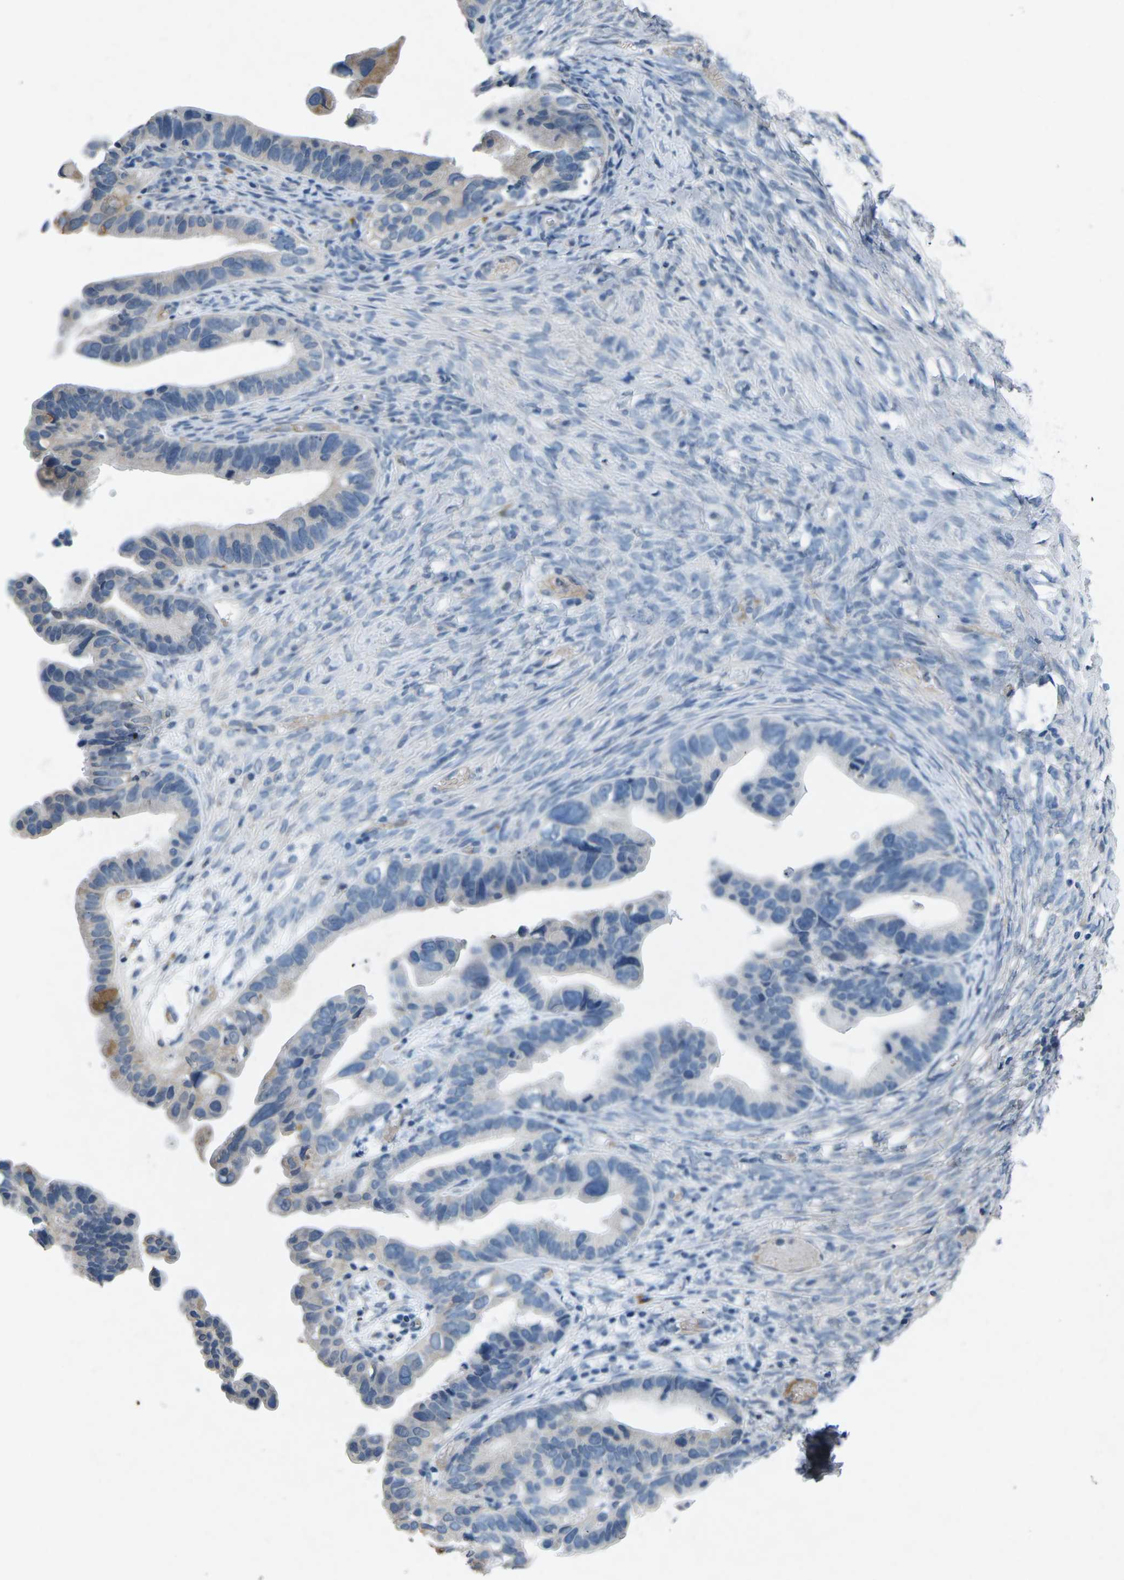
{"staining": {"intensity": "weak", "quantity": "<25%", "location": "cytoplasmic/membranous"}, "tissue": "ovarian cancer", "cell_type": "Tumor cells", "image_type": "cancer", "snomed": [{"axis": "morphology", "description": "Cystadenocarcinoma, serous, NOS"}, {"axis": "topography", "description": "Ovary"}], "caption": "Tumor cells are negative for brown protein staining in ovarian cancer. (Brightfield microscopy of DAB IHC at high magnification).", "gene": "PLG", "patient": {"sex": "female", "age": 56}}